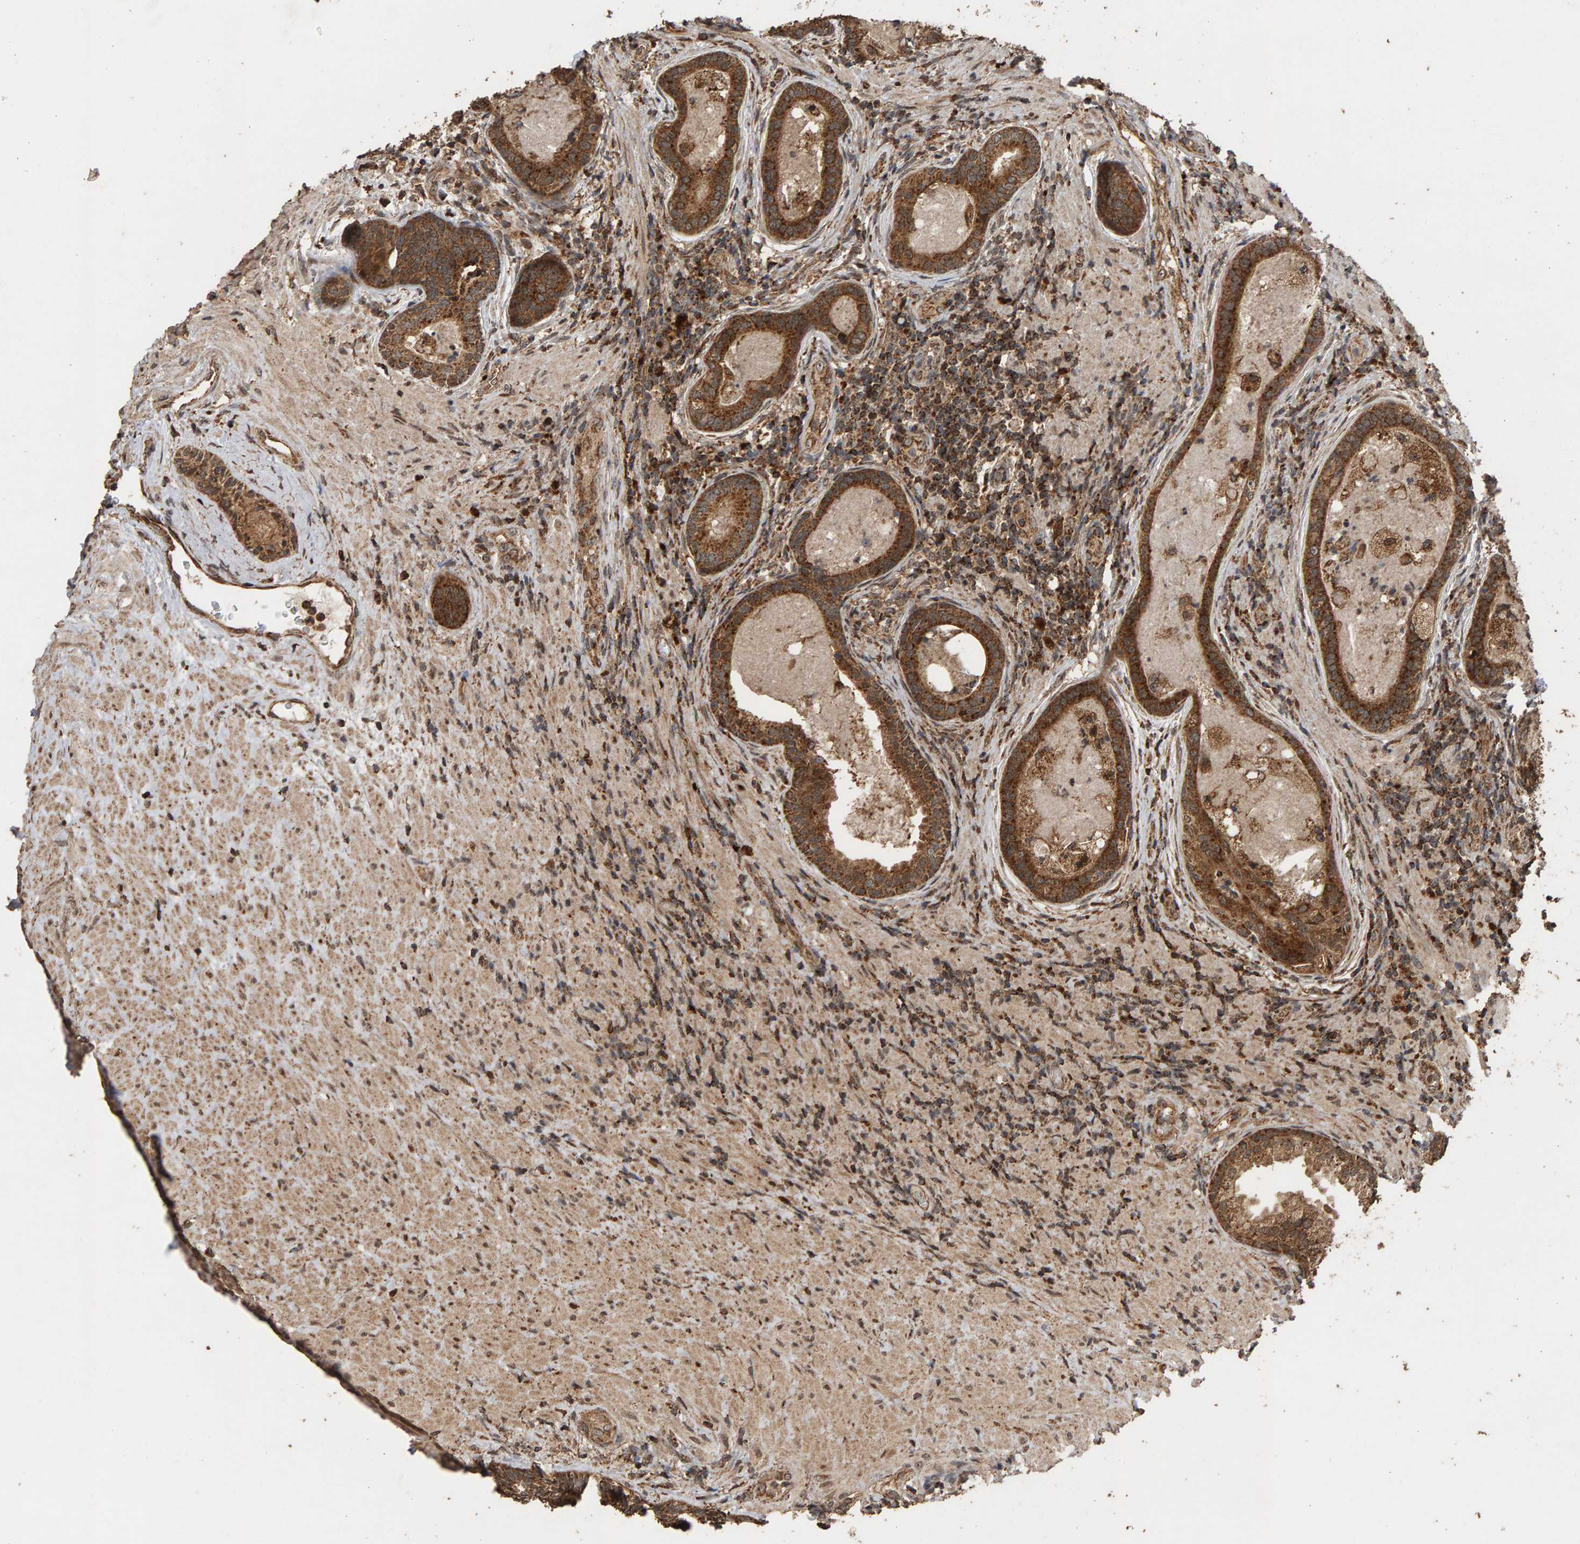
{"staining": {"intensity": "moderate", "quantity": ">75%", "location": "cytoplasmic/membranous,nuclear"}, "tissue": "prostate", "cell_type": "Glandular cells", "image_type": "normal", "snomed": [{"axis": "morphology", "description": "Normal tissue, NOS"}, {"axis": "topography", "description": "Prostate"}], "caption": "Immunohistochemistry (IHC) (DAB (3,3'-diaminobenzidine)) staining of benign prostate demonstrates moderate cytoplasmic/membranous,nuclear protein staining in approximately >75% of glandular cells.", "gene": "GSTK1", "patient": {"sex": "male", "age": 76}}